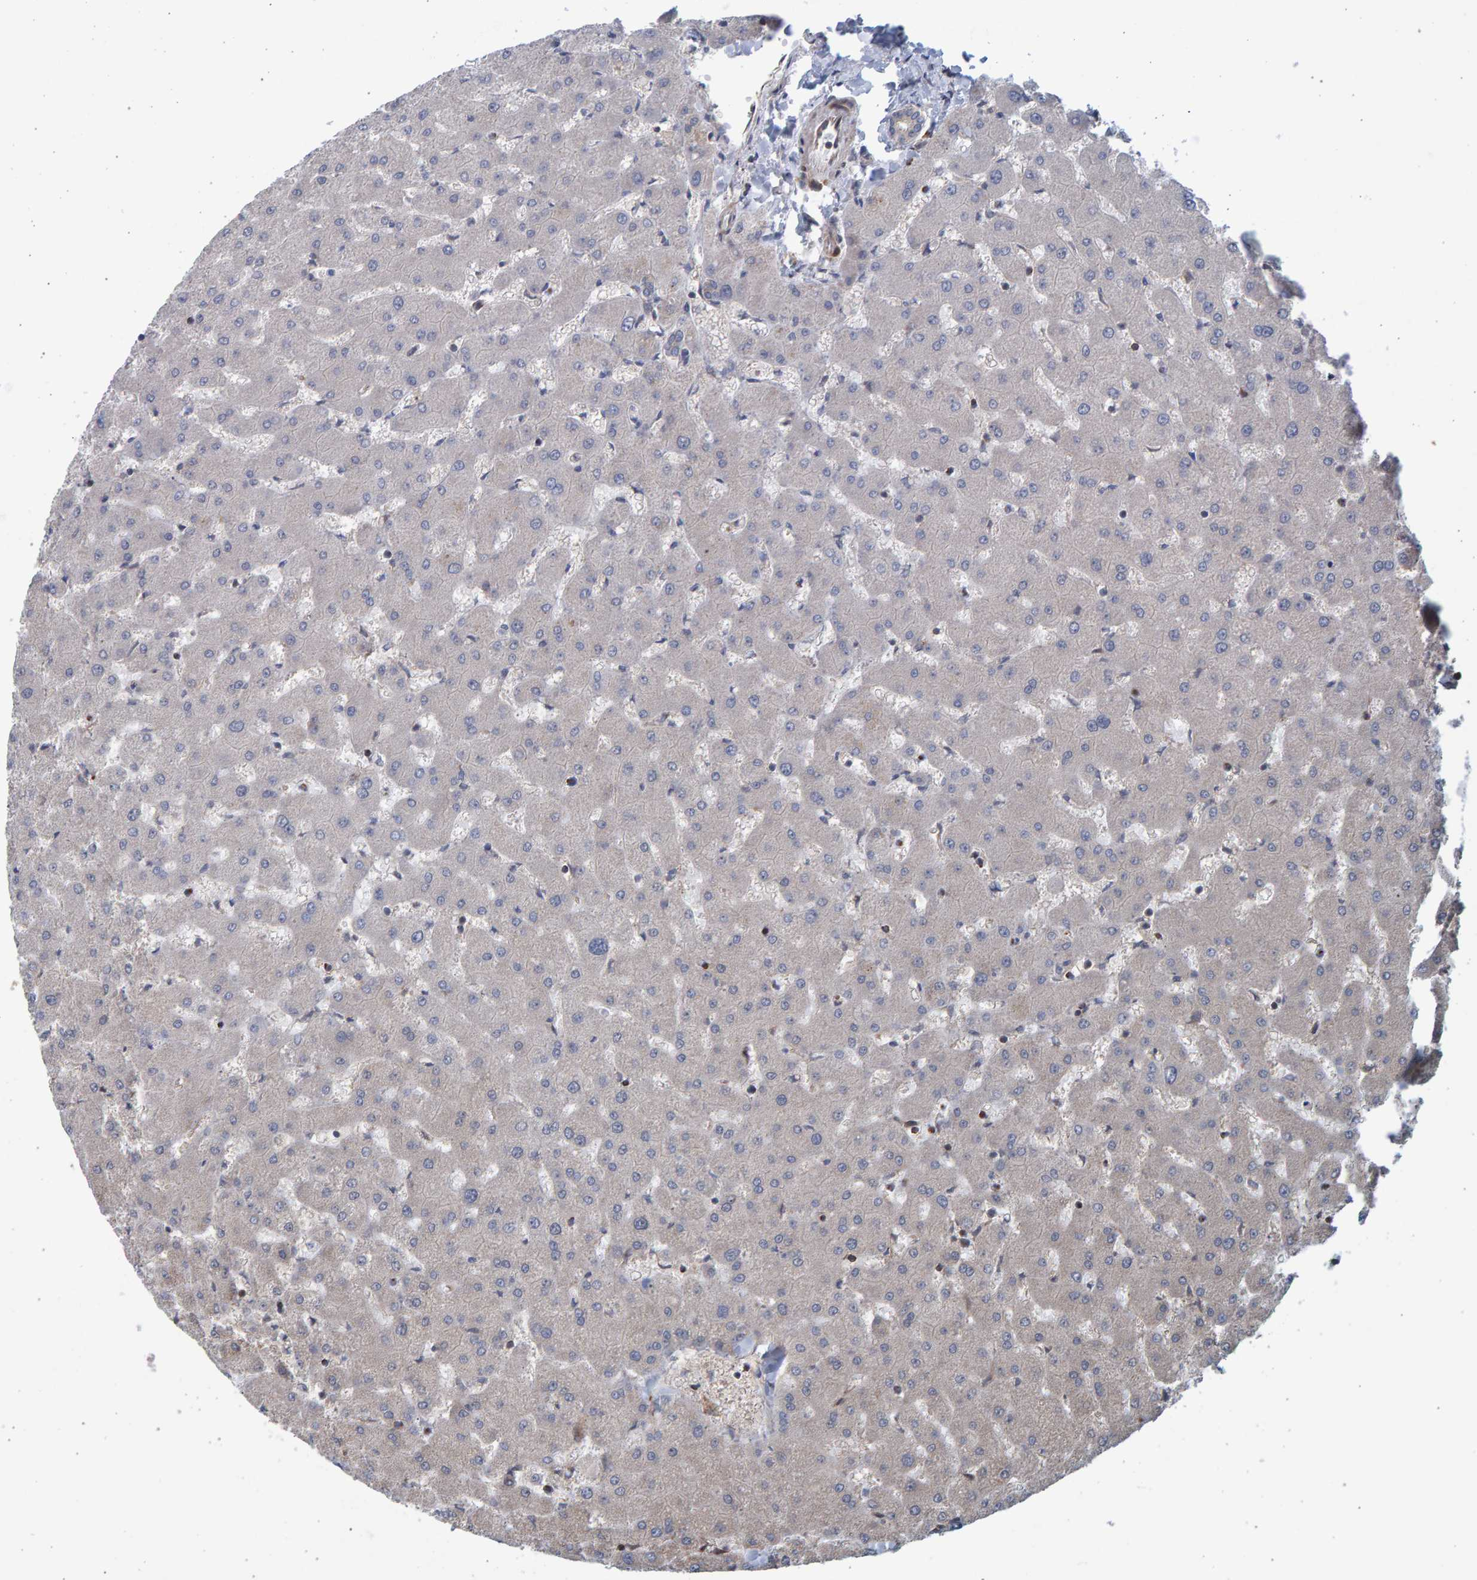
{"staining": {"intensity": "weak", "quantity": ">75%", "location": "cytoplasmic/membranous"}, "tissue": "liver", "cell_type": "Cholangiocytes", "image_type": "normal", "snomed": [{"axis": "morphology", "description": "Normal tissue, NOS"}, {"axis": "topography", "description": "Liver"}], "caption": "Immunohistochemical staining of unremarkable liver reveals >75% levels of weak cytoplasmic/membranous protein expression in about >75% of cholangiocytes. (DAB (3,3'-diaminobenzidine) = brown stain, brightfield microscopy at high magnification).", "gene": "LRBA", "patient": {"sex": "female", "age": 63}}